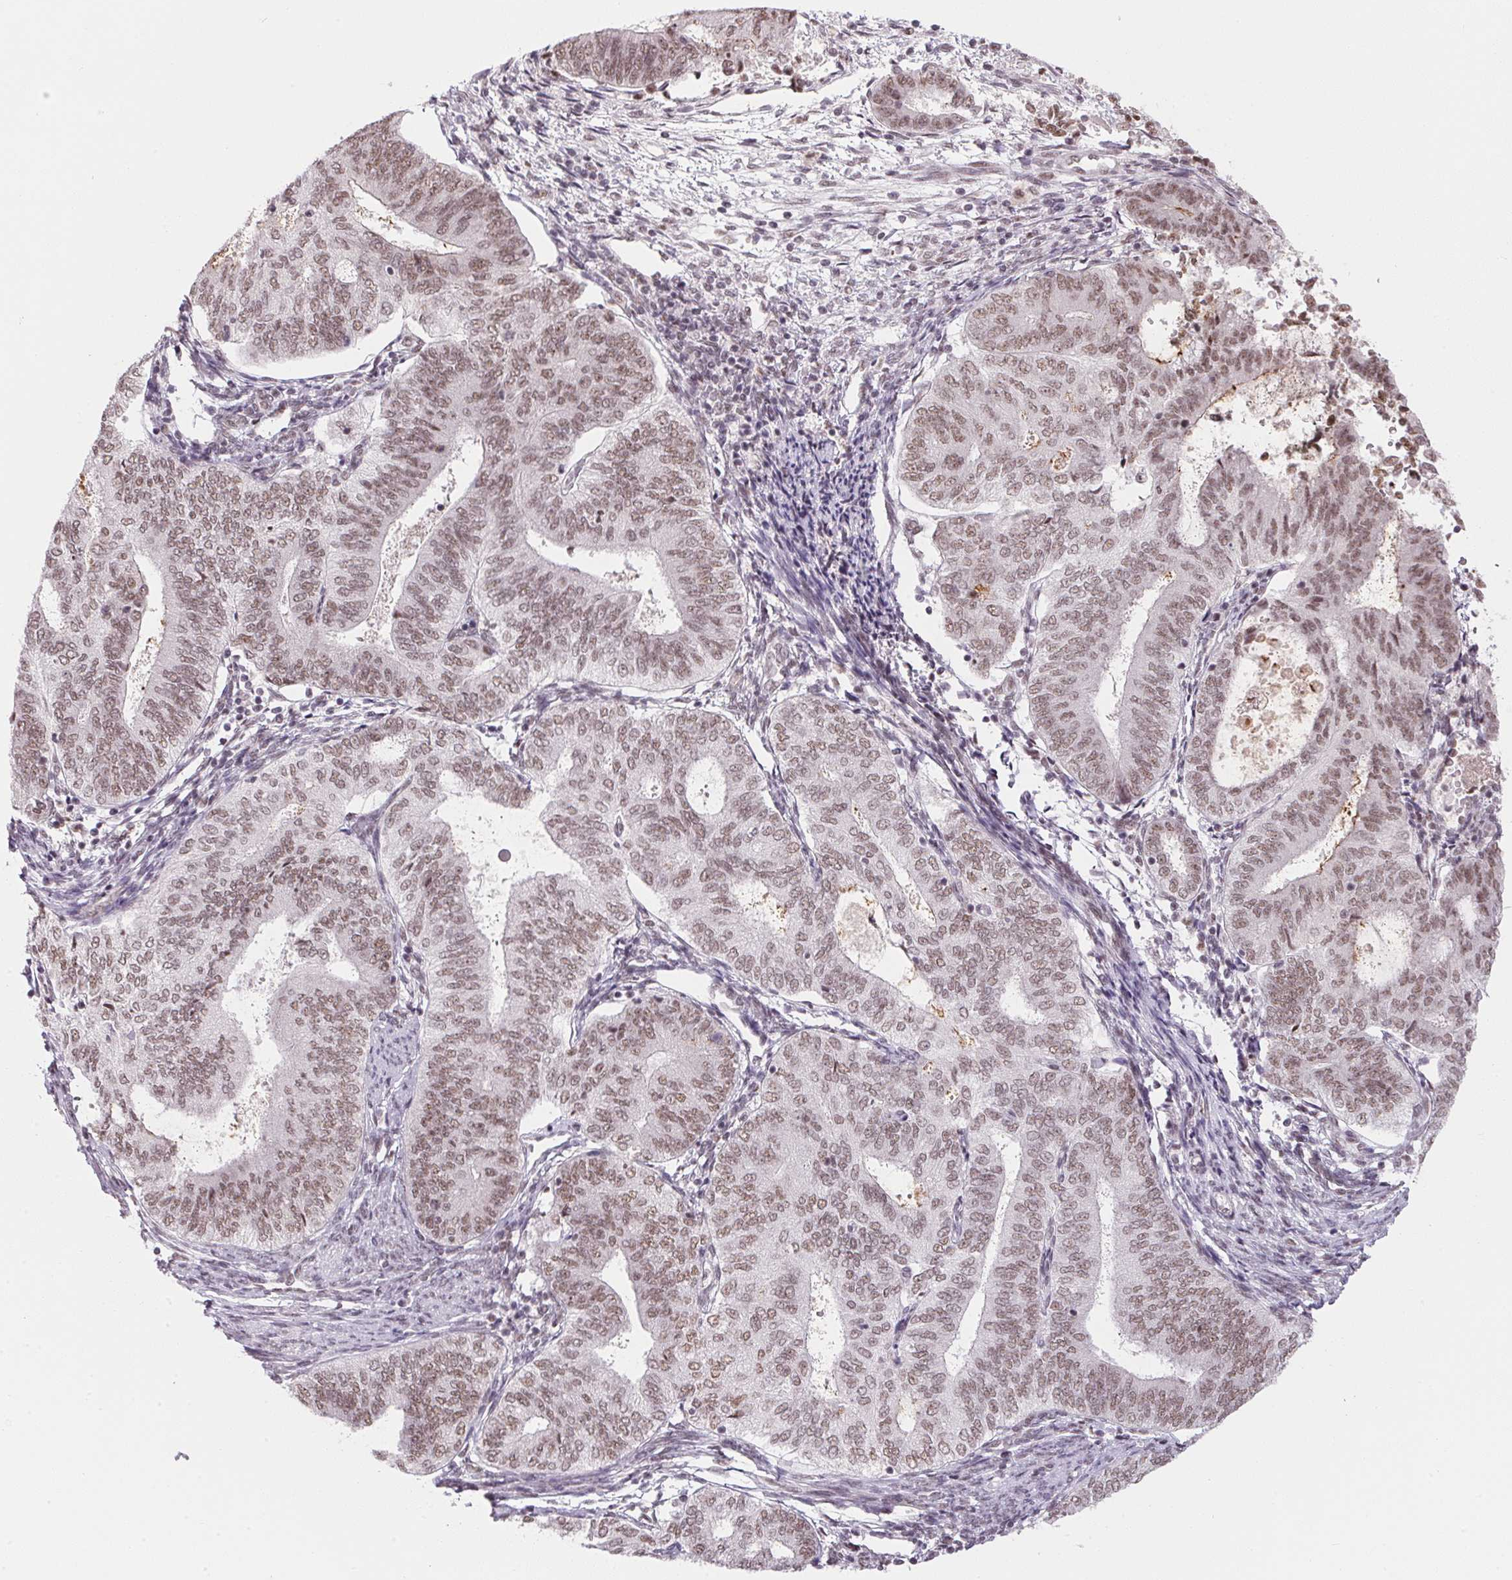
{"staining": {"intensity": "moderate", "quantity": ">75%", "location": "cytoplasmic/membranous,nuclear"}, "tissue": "endometrial cancer", "cell_type": "Tumor cells", "image_type": "cancer", "snomed": [{"axis": "morphology", "description": "Adenocarcinoma, NOS"}, {"axis": "topography", "description": "Endometrium"}], "caption": "There is medium levels of moderate cytoplasmic/membranous and nuclear positivity in tumor cells of endometrial cancer, as demonstrated by immunohistochemical staining (brown color).", "gene": "SRSF7", "patient": {"sex": "female", "age": 65}}